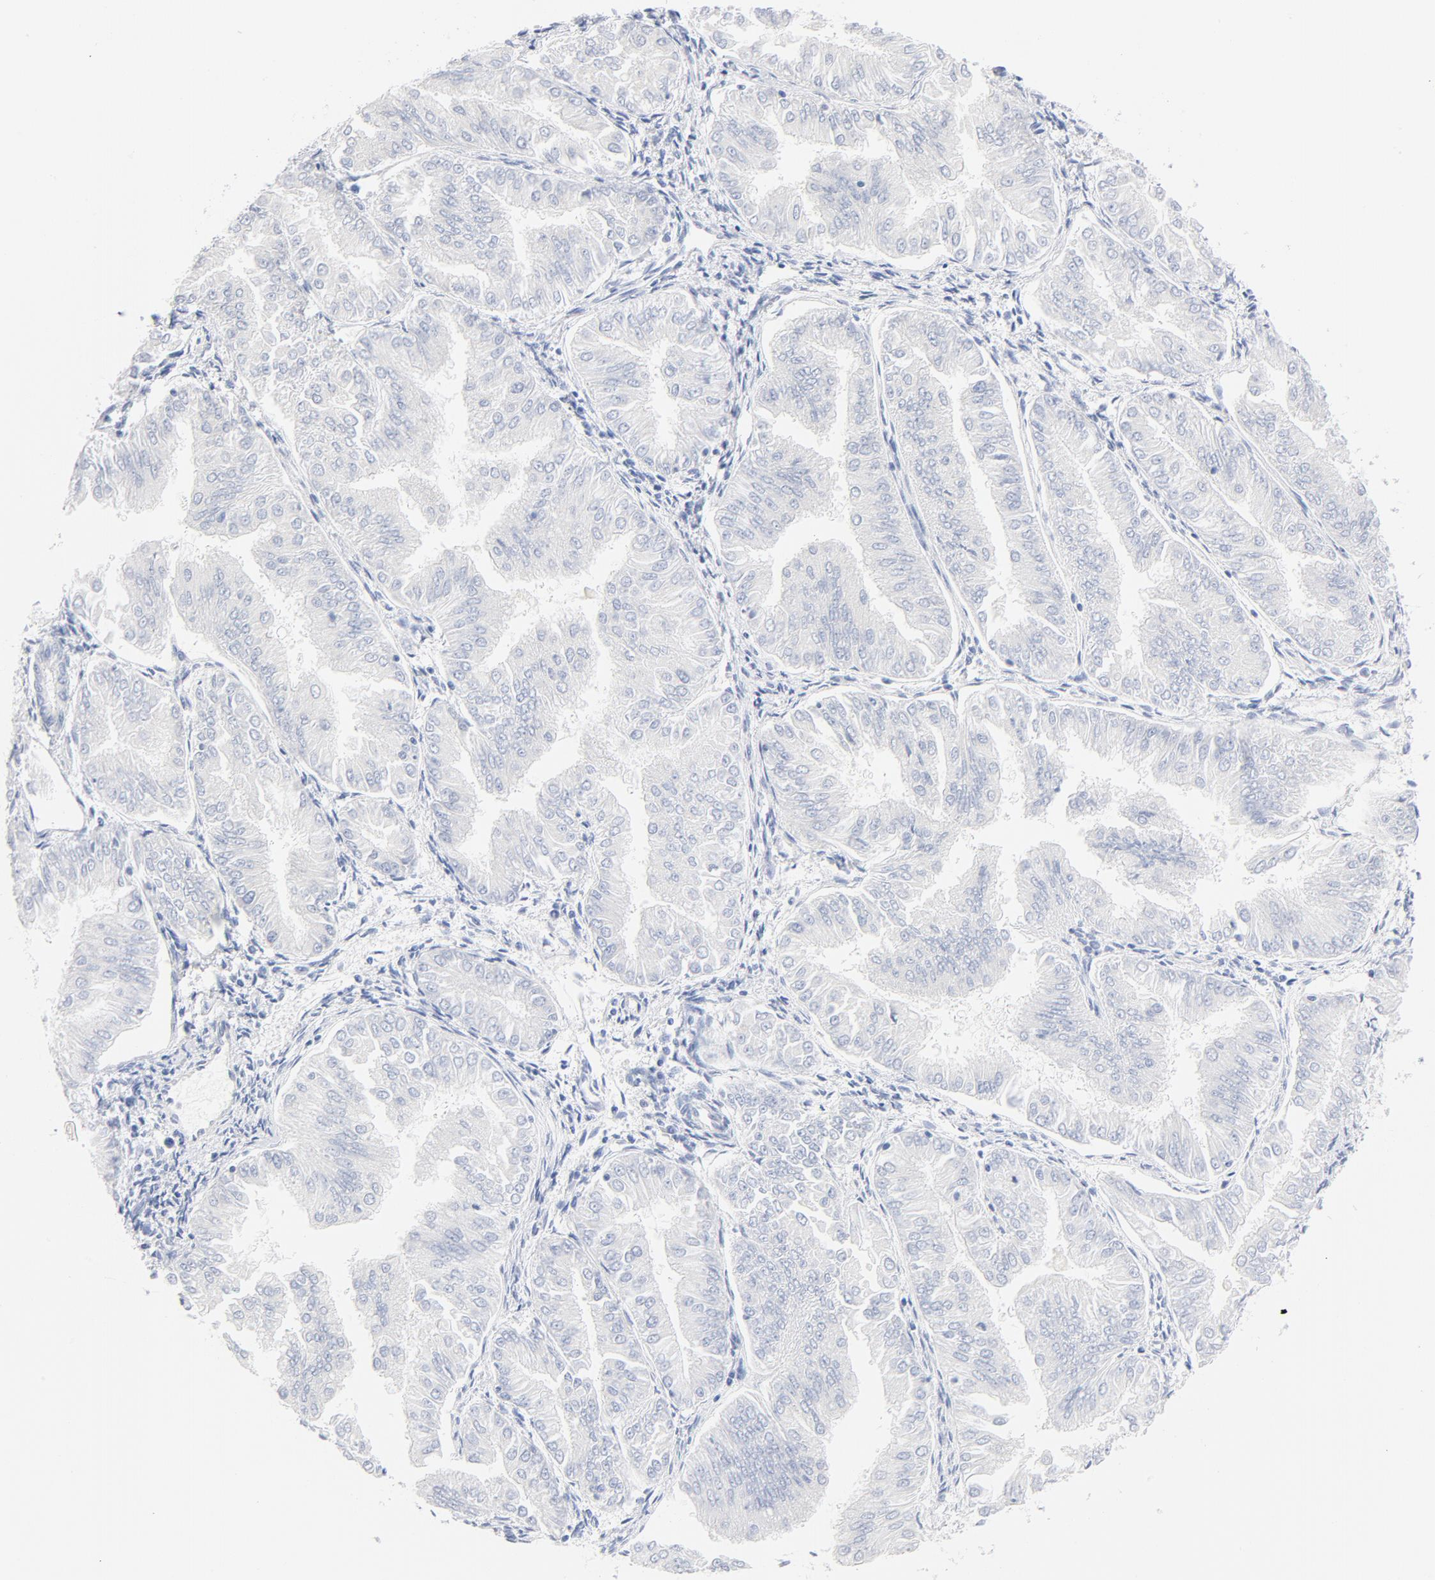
{"staining": {"intensity": "negative", "quantity": "none", "location": "none"}, "tissue": "endometrial cancer", "cell_type": "Tumor cells", "image_type": "cancer", "snomed": [{"axis": "morphology", "description": "Adenocarcinoma, NOS"}, {"axis": "topography", "description": "Endometrium"}], "caption": "Protein analysis of endometrial cancer reveals no significant expression in tumor cells. (DAB immunohistochemistry with hematoxylin counter stain).", "gene": "FGFR3", "patient": {"sex": "female", "age": 53}}